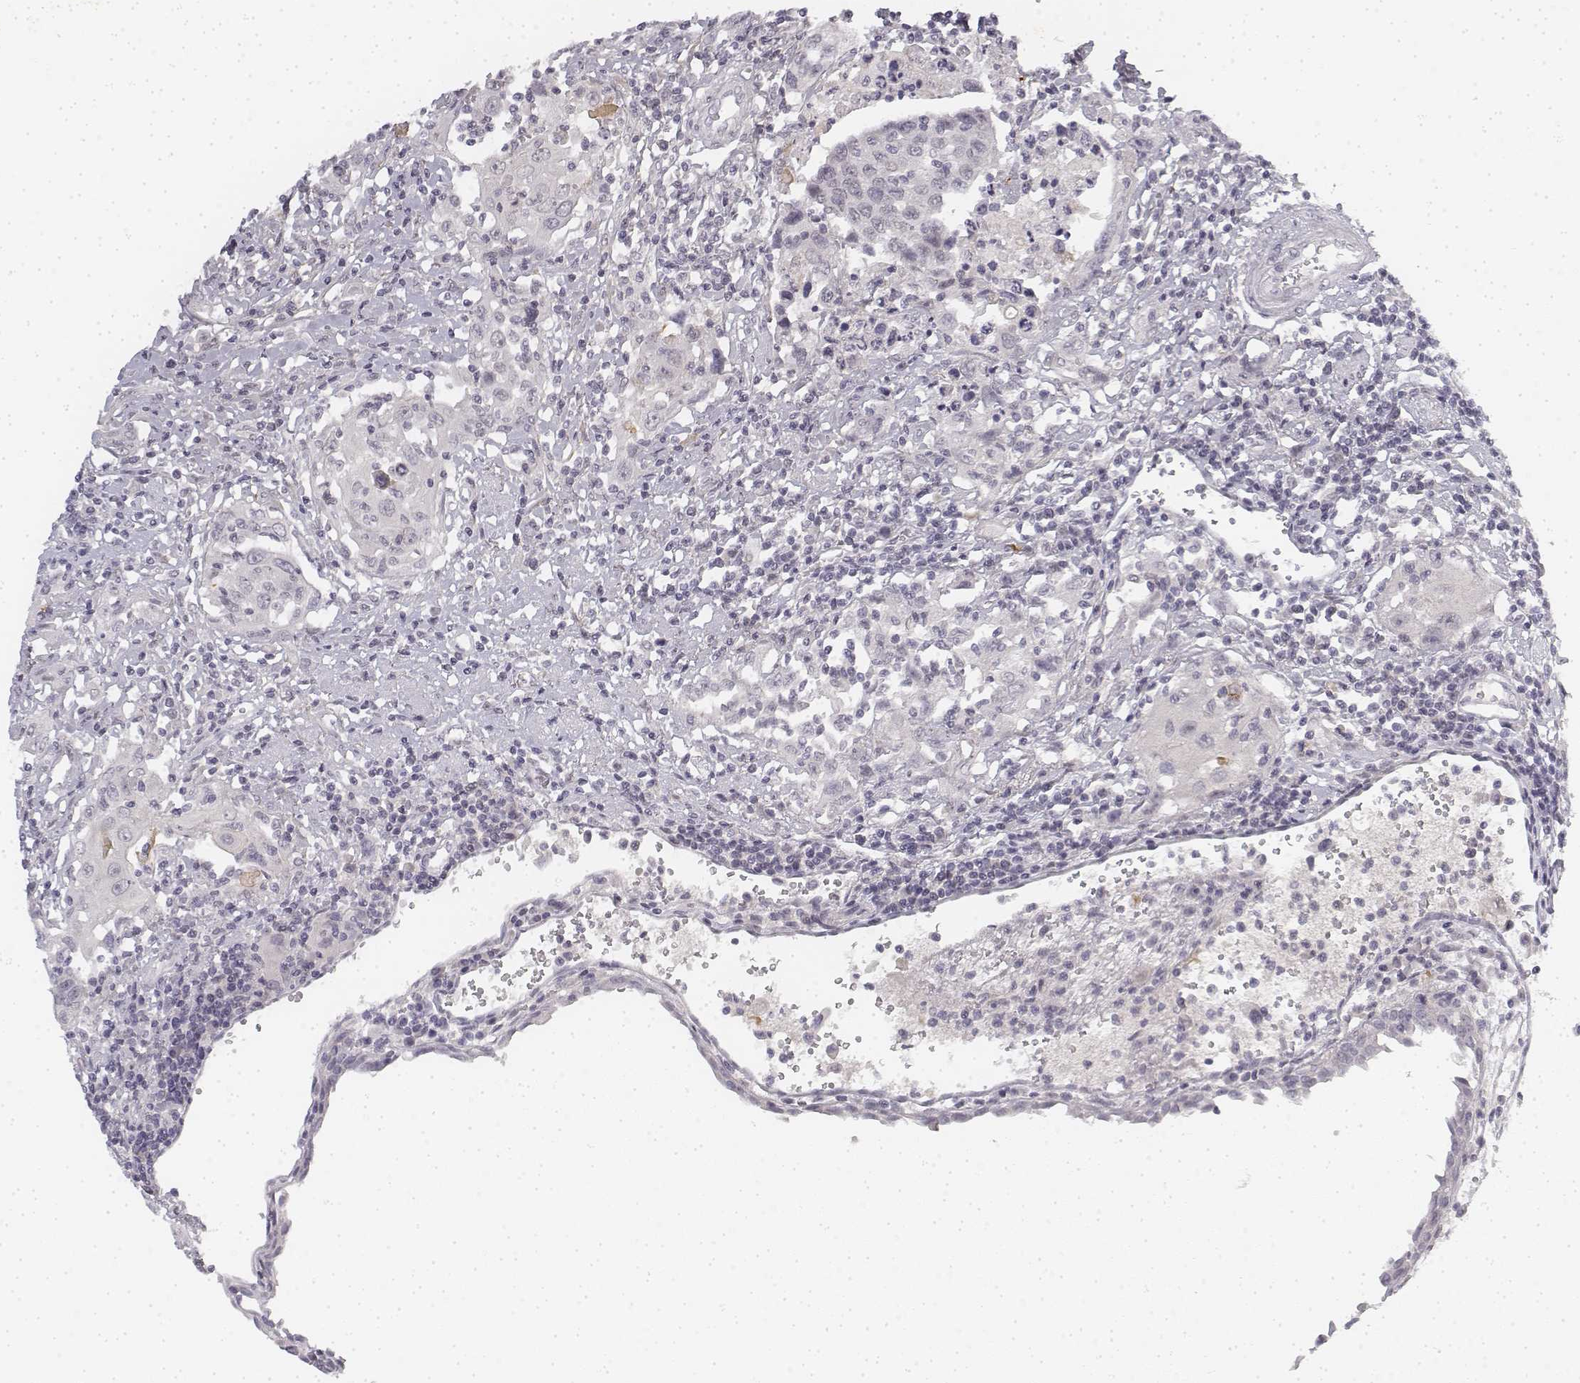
{"staining": {"intensity": "negative", "quantity": "none", "location": "none"}, "tissue": "urothelial cancer", "cell_type": "Tumor cells", "image_type": "cancer", "snomed": [{"axis": "morphology", "description": "Urothelial carcinoma, High grade"}, {"axis": "topography", "description": "Urinary bladder"}], "caption": "Immunohistochemistry (IHC) of urothelial cancer shows no staining in tumor cells. The staining was performed using DAB (3,3'-diaminobenzidine) to visualize the protein expression in brown, while the nuclei were stained in blue with hematoxylin (Magnification: 20x).", "gene": "KRT84", "patient": {"sex": "female", "age": 85}}